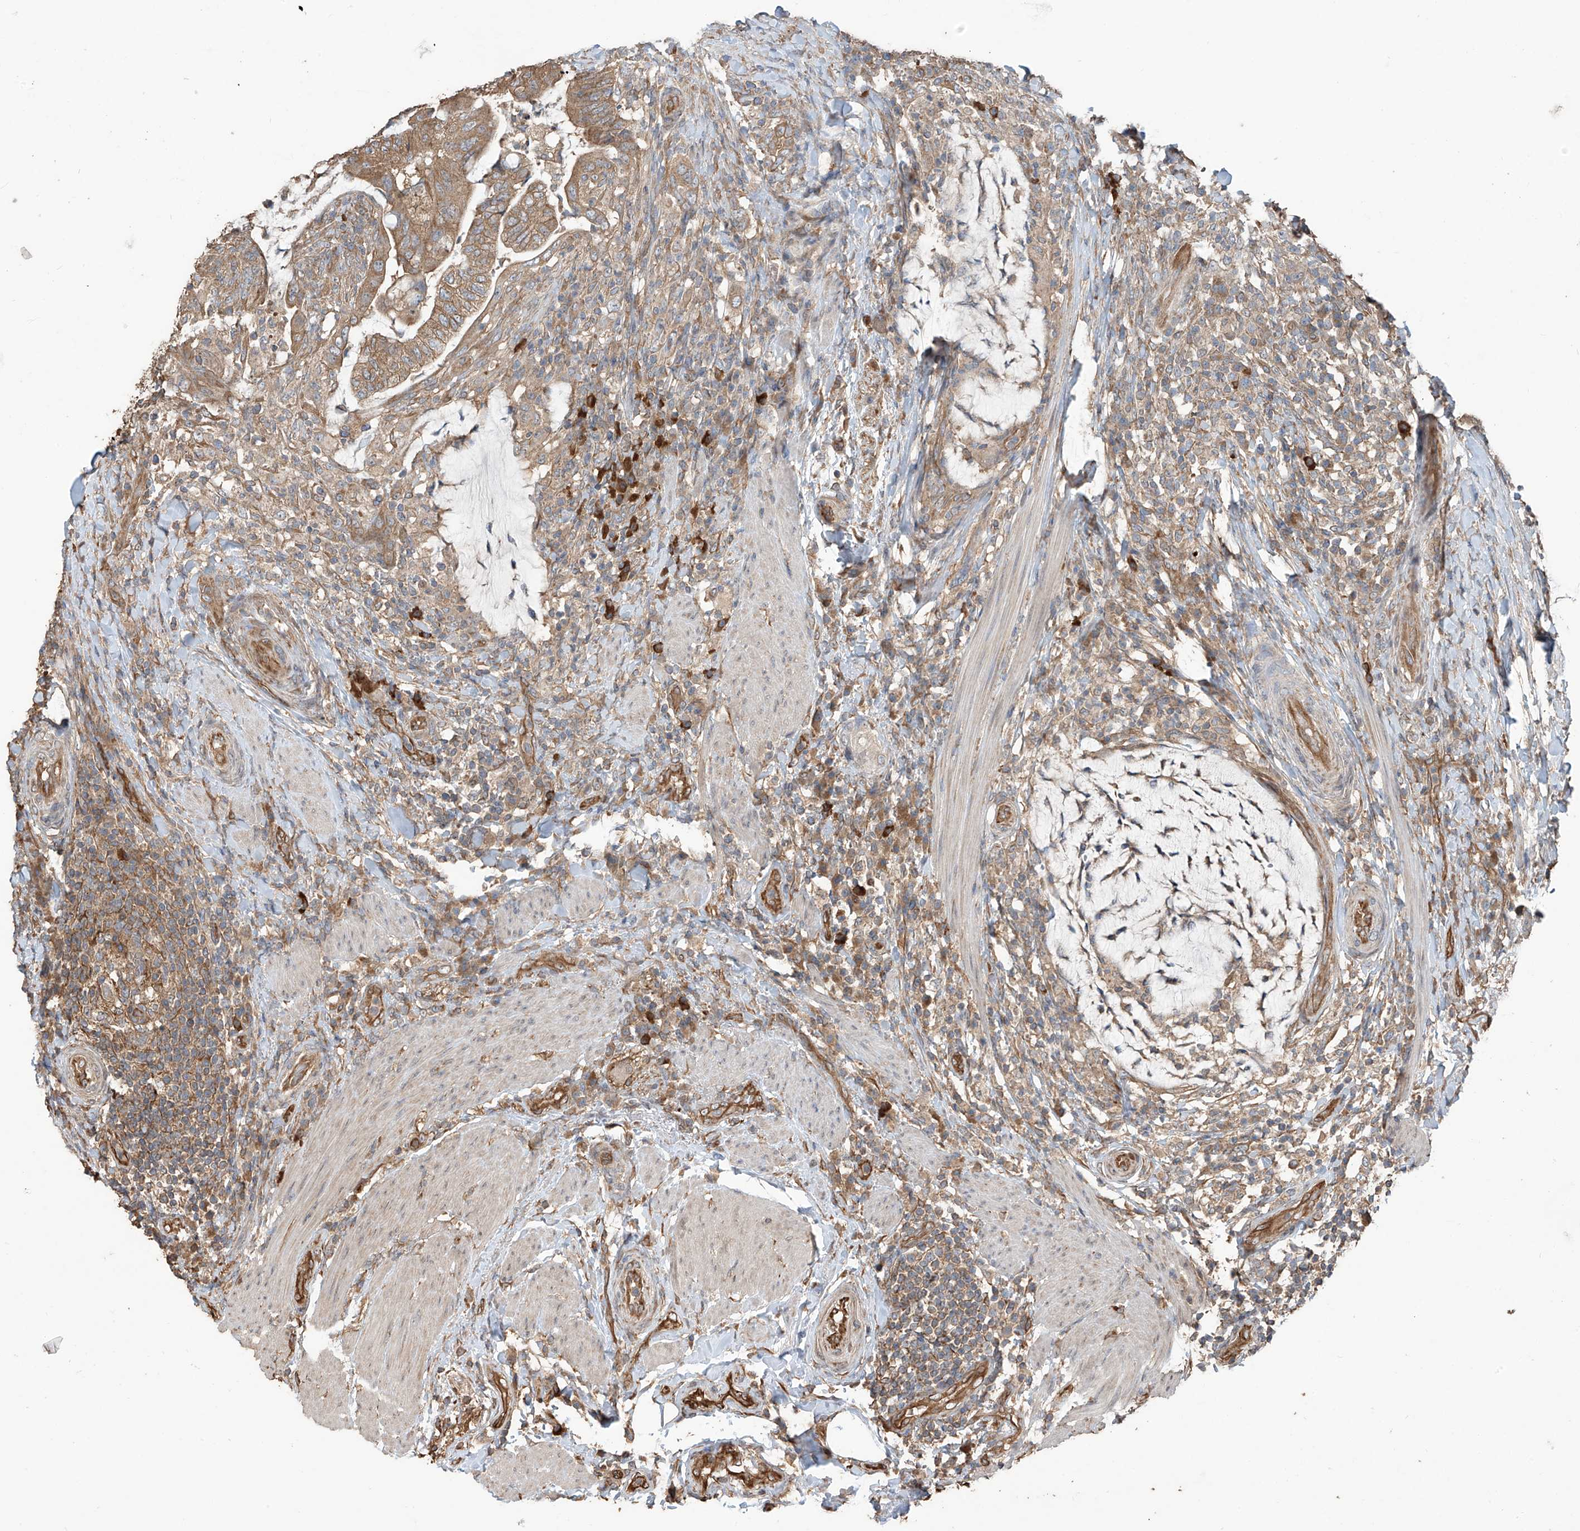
{"staining": {"intensity": "moderate", "quantity": ">75%", "location": "cytoplasmic/membranous"}, "tissue": "colorectal cancer", "cell_type": "Tumor cells", "image_type": "cancer", "snomed": [{"axis": "morphology", "description": "Adenocarcinoma, NOS"}, {"axis": "topography", "description": "Colon"}], "caption": "Immunohistochemistry of human adenocarcinoma (colorectal) exhibits medium levels of moderate cytoplasmic/membranous positivity in approximately >75% of tumor cells.", "gene": "AGBL5", "patient": {"sex": "female", "age": 66}}